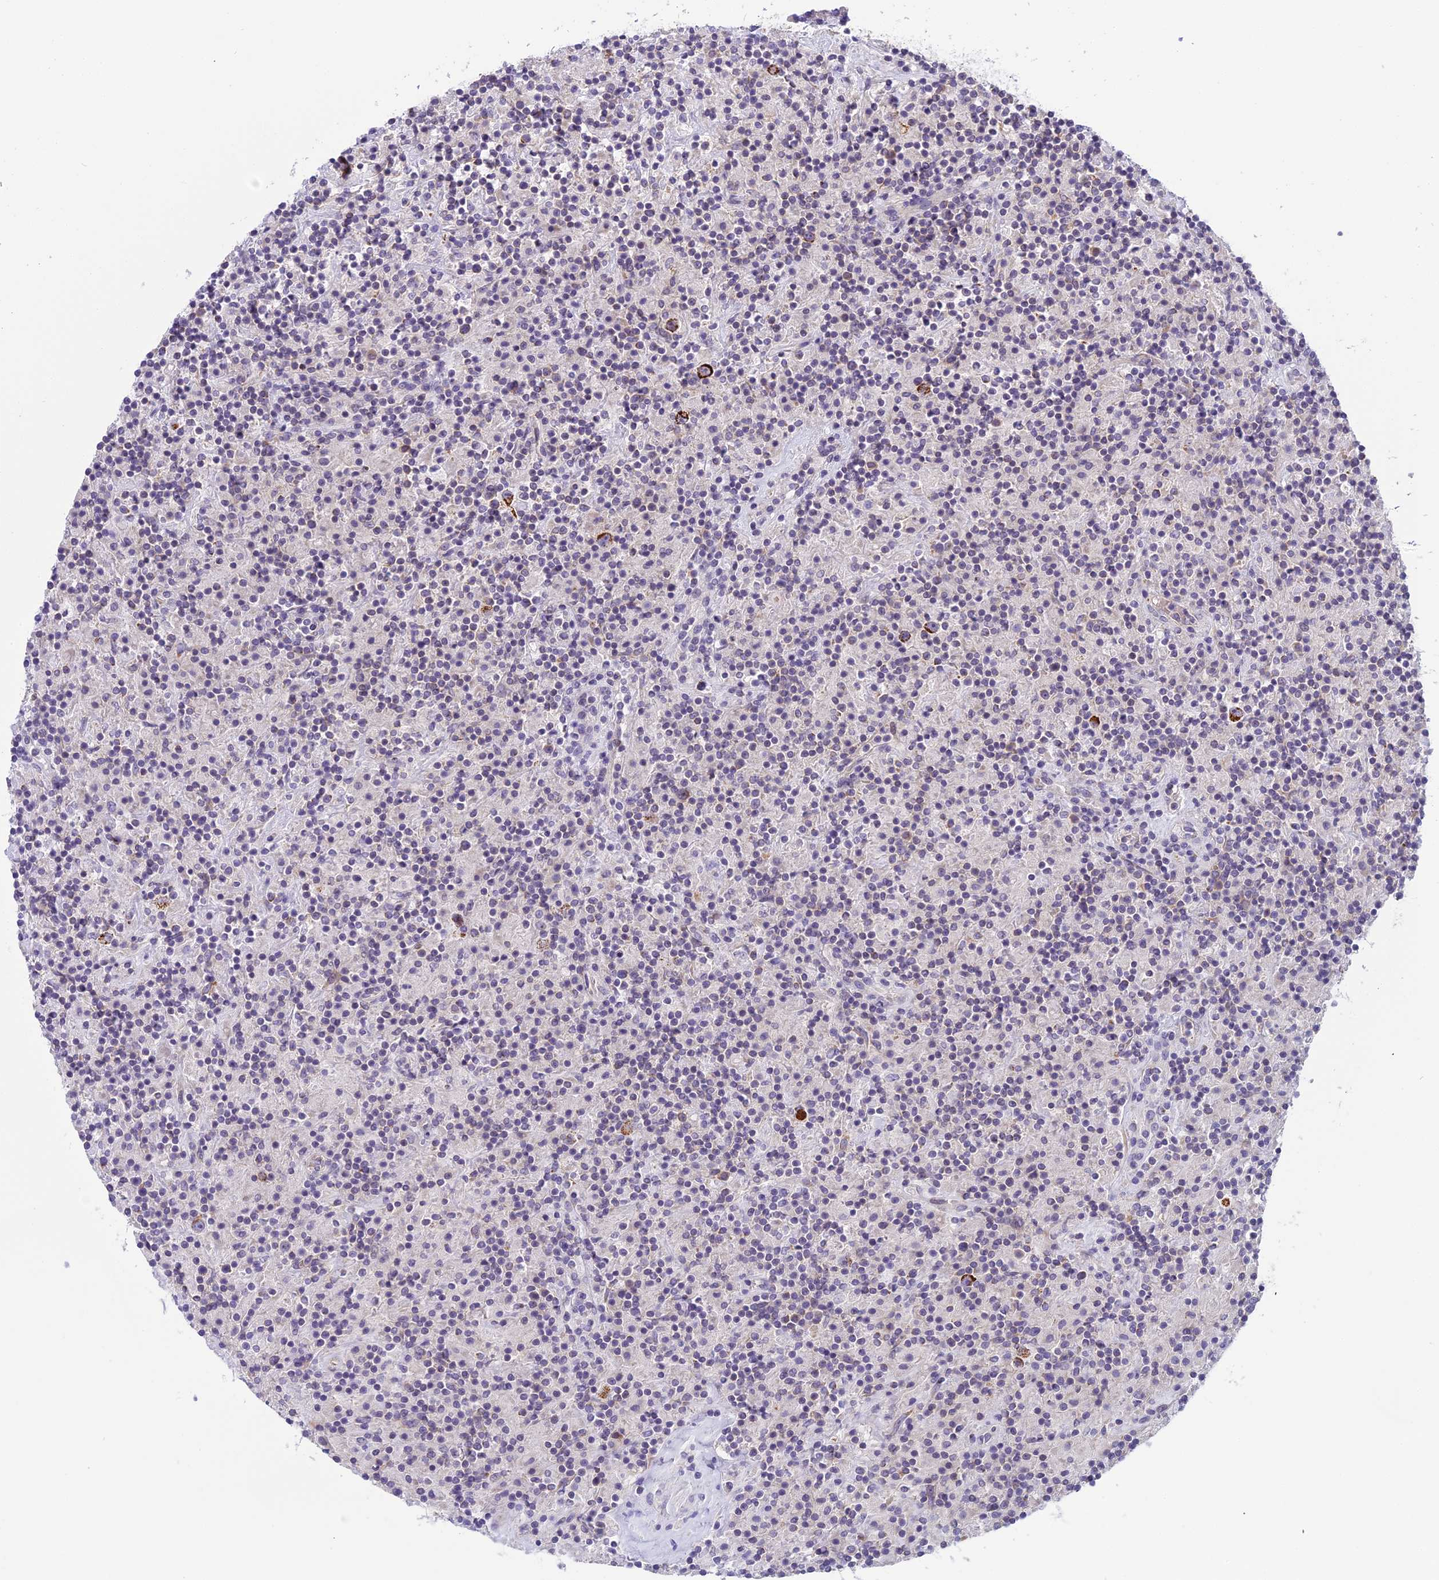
{"staining": {"intensity": "strong", "quantity": "25%-75%", "location": "cytoplasmic/membranous"}, "tissue": "lymphoma", "cell_type": "Tumor cells", "image_type": "cancer", "snomed": [{"axis": "morphology", "description": "Hodgkin's disease, NOS"}, {"axis": "topography", "description": "Lymph node"}], "caption": "This micrograph displays immunohistochemistry staining of Hodgkin's disease, with high strong cytoplasmic/membranous staining in approximately 25%-75% of tumor cells.", "gene": "ARHGEF37", "patient": {"sex": "male", "age": 70}}